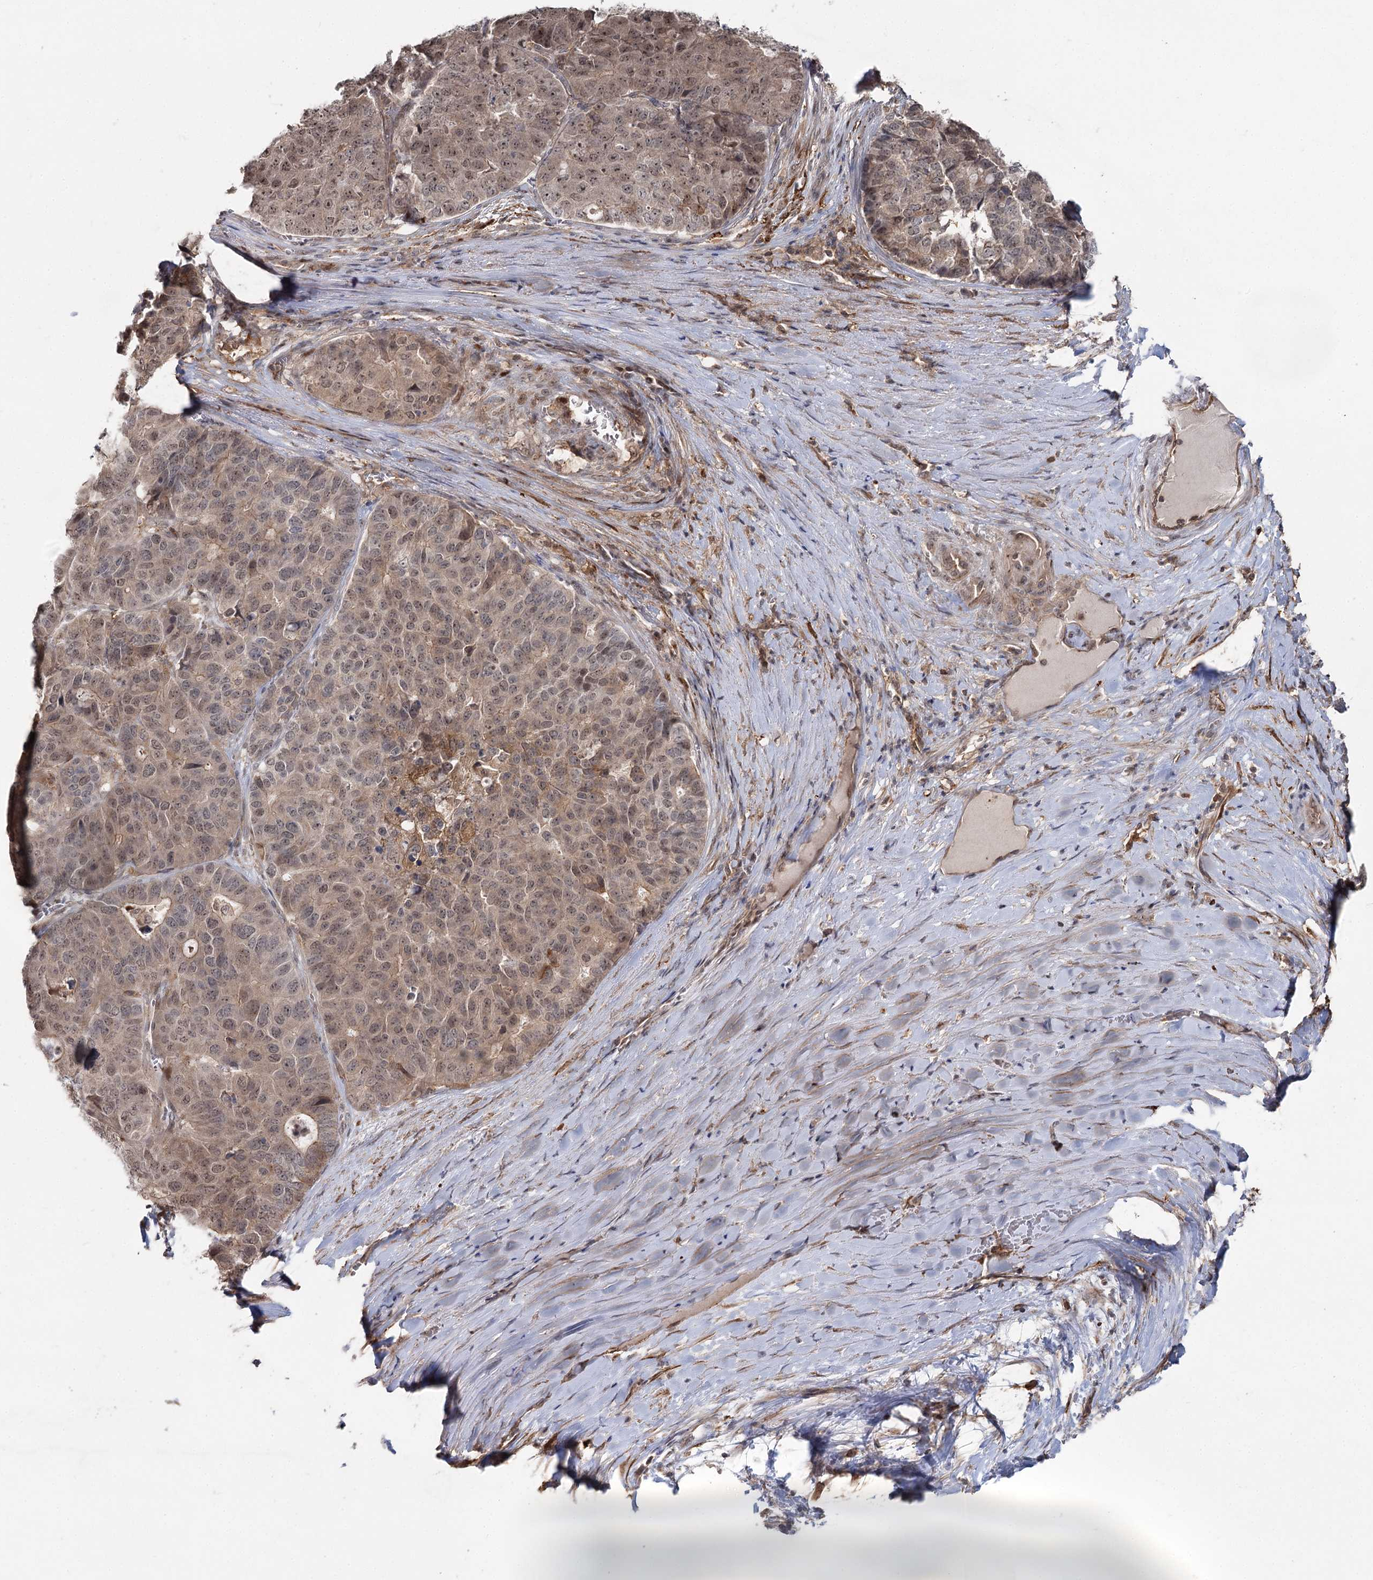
{"staining": {"intensity": "weak", "quantity": ">75%", "location": "cytoplasmic/membranous,nuclear"}, "tissue": "pancreatic cancer", "cell_type": "Tumor cells", "image_type": "cancer", "snomed": [{"axis": "morphology", "description": "Adenocarcinoma, NOS"}, {"axis": "topography", "description": "Pancreas"}], "caption": "Immunohistochemistry (IHC) of human adenocarcinoma (pancreatic) reveals low levels of weak cytoplasmic/membranous and nuclear staining in about >75% of tumor cells.", "gene": "WDR44", "patient": {"sex": "male", "age": 50}}